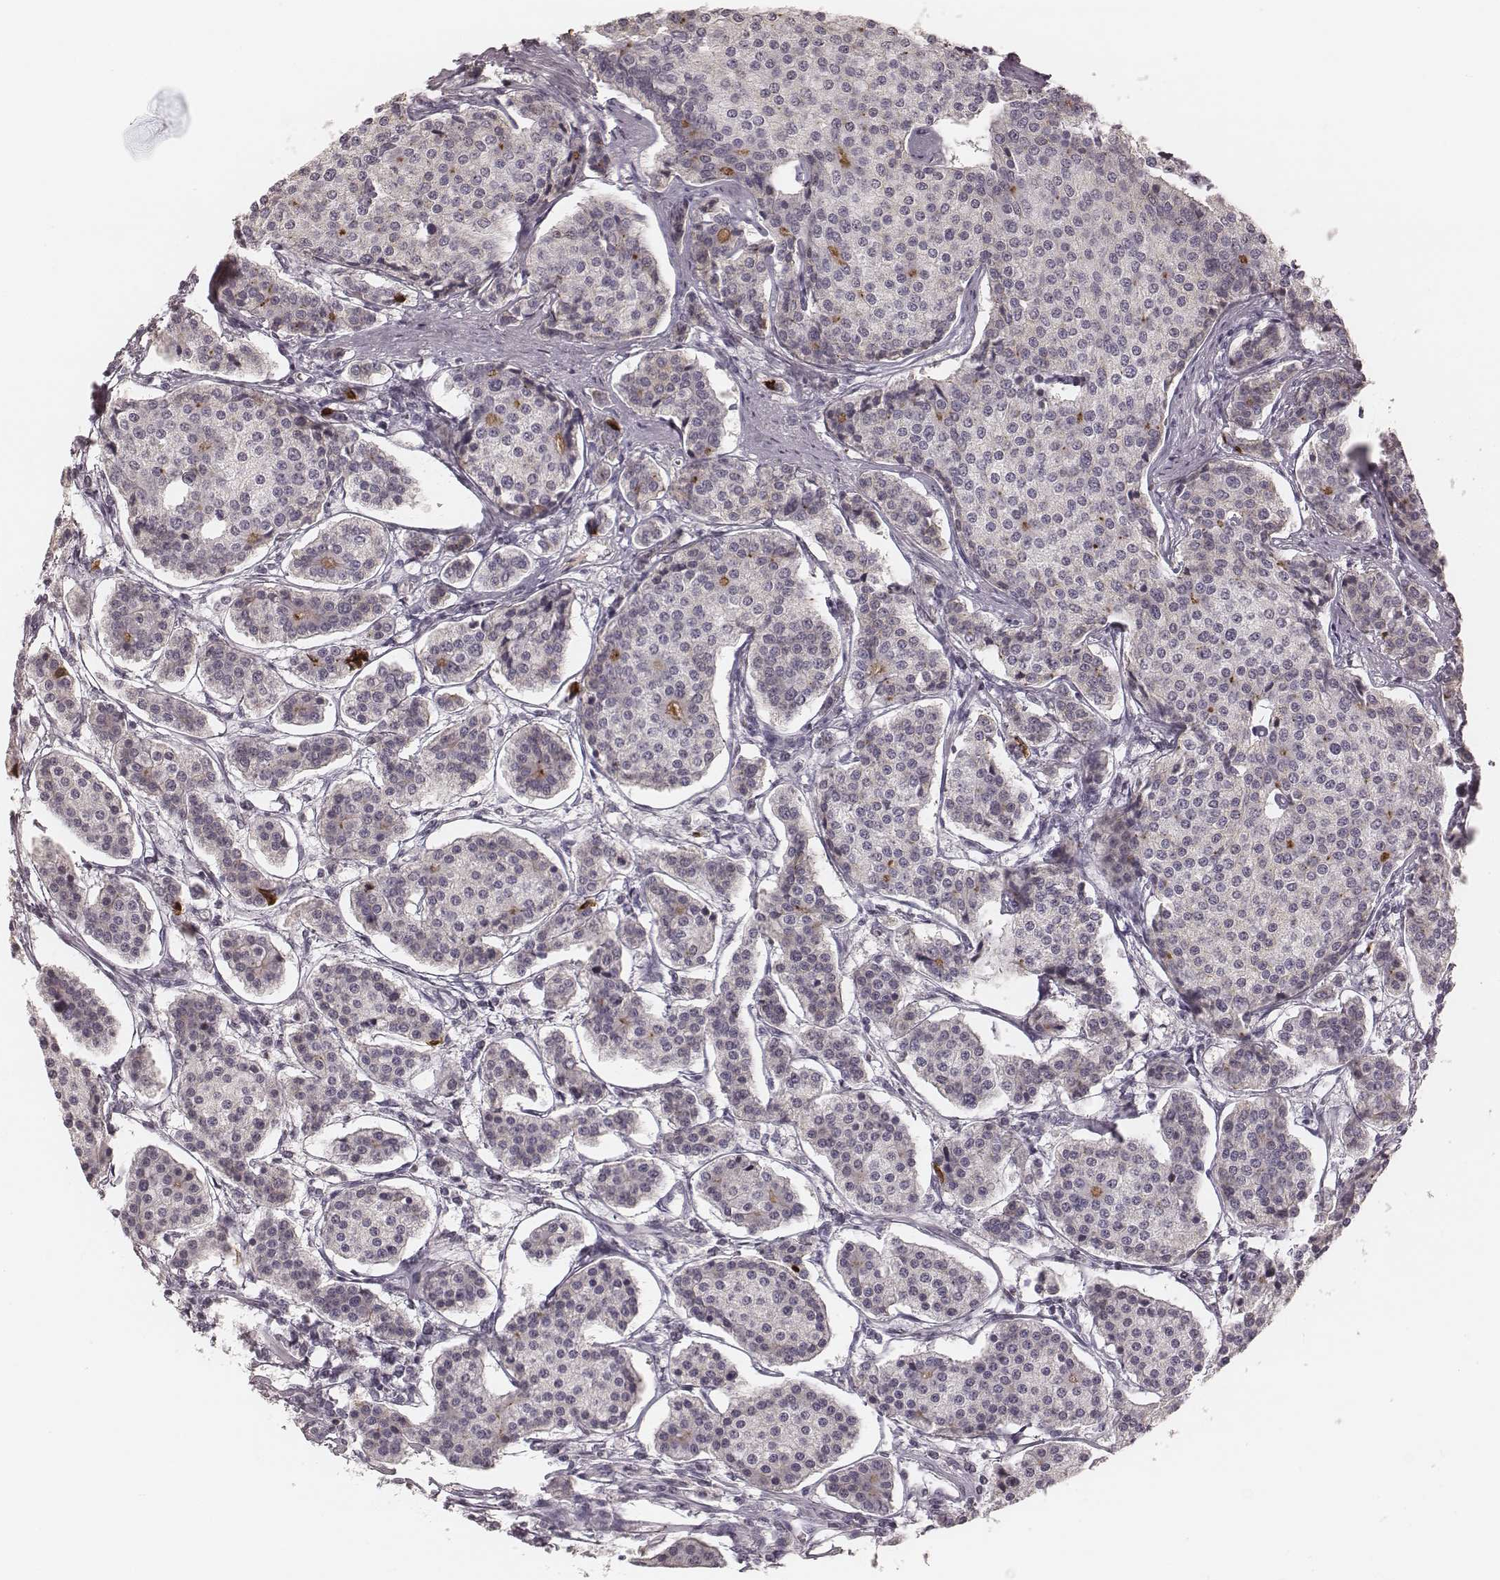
{"staining": {"intensity": "negative", "quantity": "none", "location": "none"}, "tissue": "carcinoid", "cell_type": "Tumor cells", "image_type": "cancer", "snomed": [{"axis": "morphology", "description": "Carcinoid, malignant, NOS"}, {"axis": "topography", "description": "Small intestine"}], "caption": "IHC photomicrograph of neoplastic tissue: human carcinoid stained with DAB shows no significant protein expression in tumor cells. (DAB (3,3'-diaminobenzidine) IHC with hematoxylin counter stain).", "gene": "SMIM24", "patient": {"sex": "female", "age": 65}}